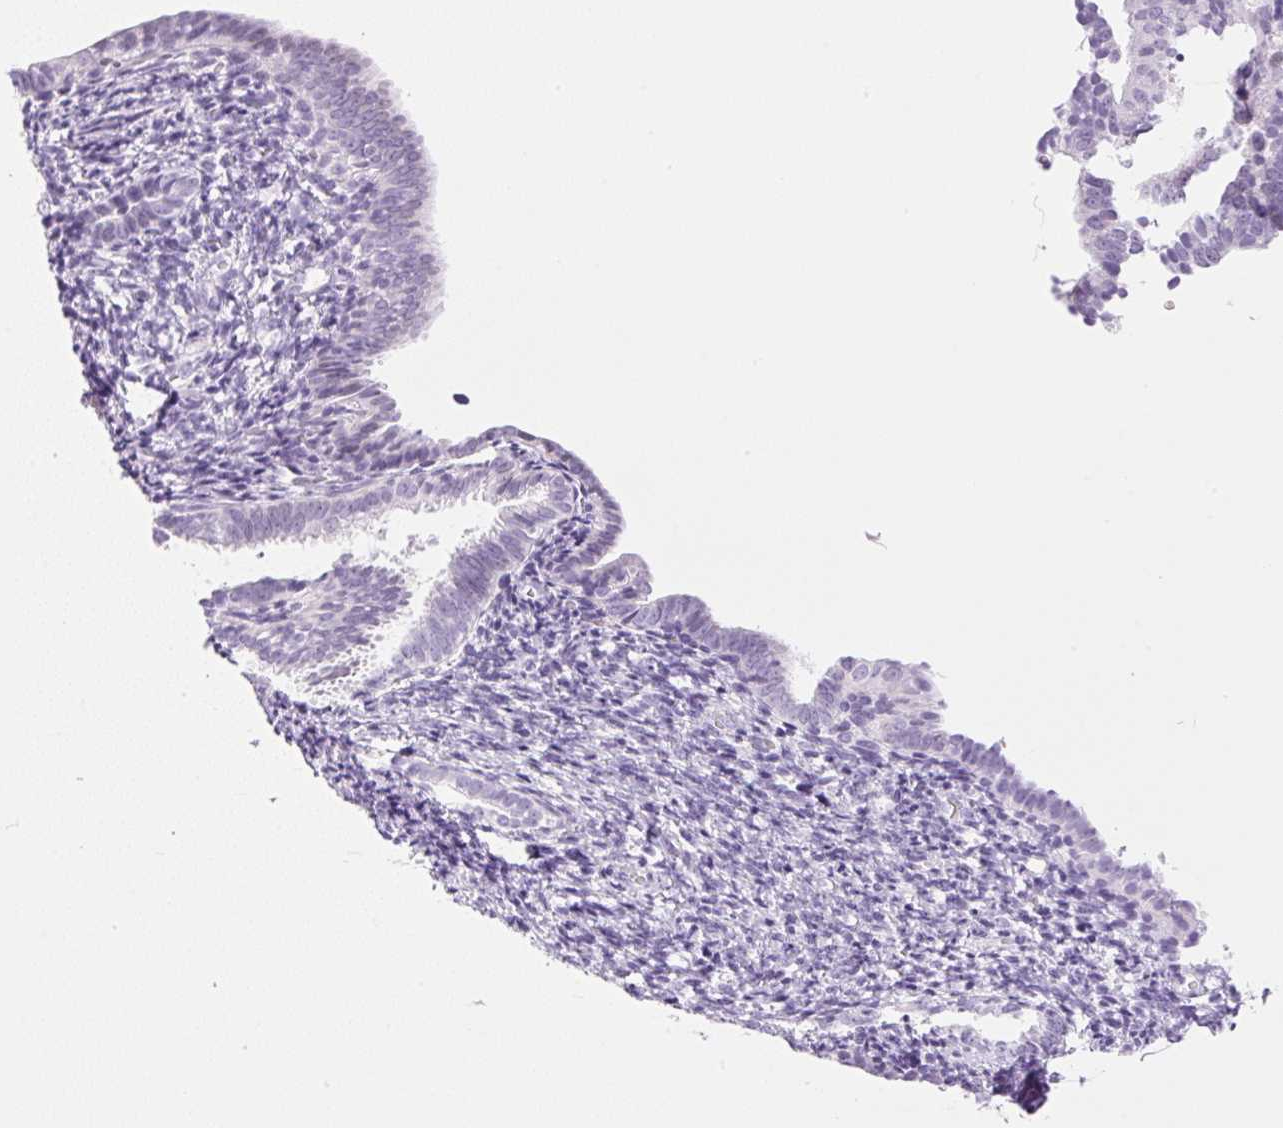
{"staining": {"intensity": "negative", "quantity": "none", "location": "none"}, "tissue": "endometrial cancer", "cell_type": "Tumor cells", "image_type": "cancer", "snomed": [{"axis": "morphology", "description": "Adenocarcinoma, NOS"}, {"axis": "topography", "description": "Endometrium"}], "caption": "A photomicrograph of human adenocarcinoma (endometrial) is negative for staining in tumor cells.", "gene": "SPRR4", "patient": {"sex": "female", "age": 56}}